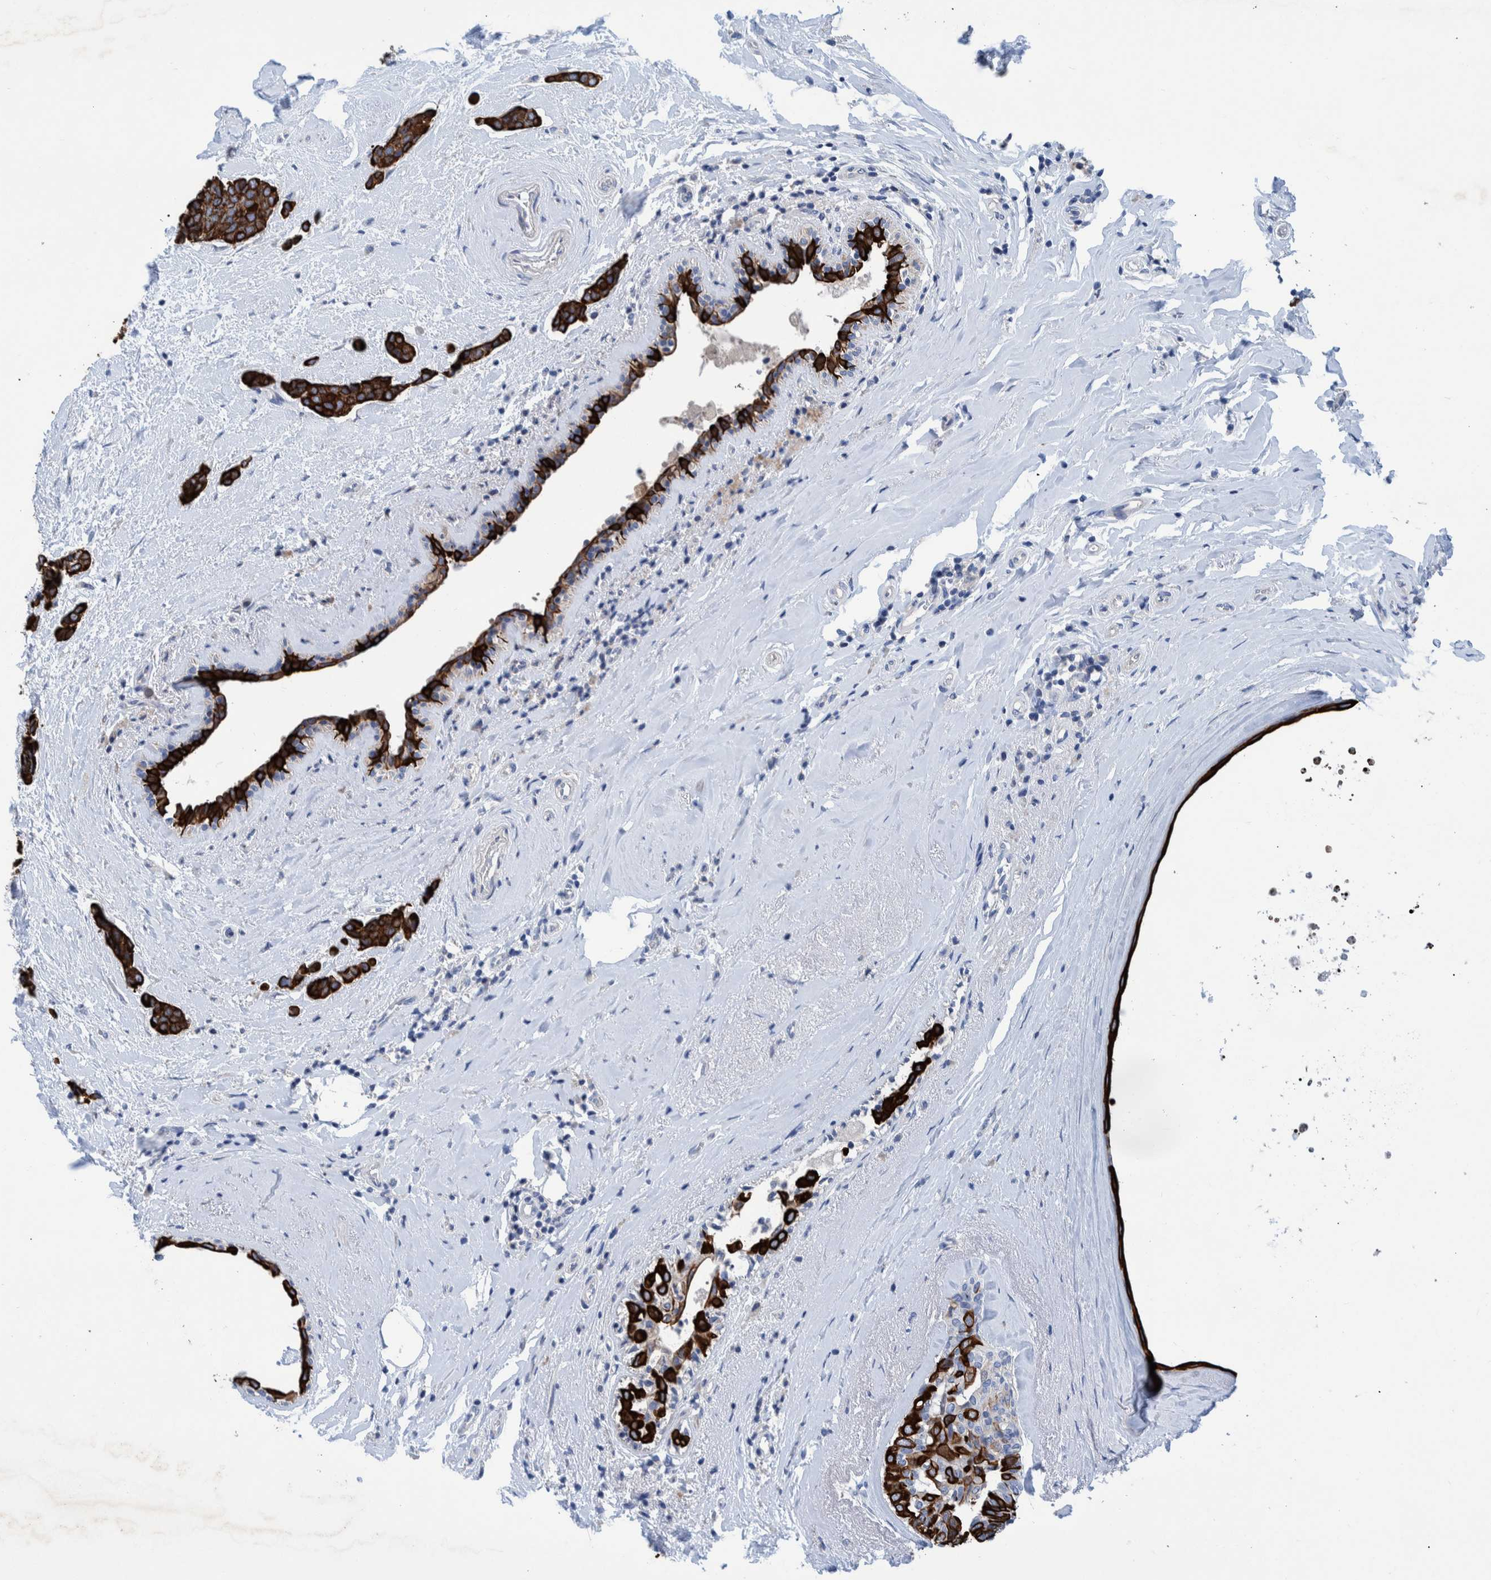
{"staining": {"intensity": "strong", "quantity": ">75%", "location": "cytoplasmic/membranous"}, "tissue": "breast cancer", "cell_type": "Tumor cells", "image_type": "cancer", "snomed": [{"axis": "morphology", "description": "Duct carcinoma"}, {"axis": "topography", "description": "Breast"}], "caption": "Tumor cells display high levels of strong cytoplasmic/membranous positivity in approximately >75% of cells in breast cancer (intraductal carcinoma).", "gene": "MKS1", "patient": {"sex": "female", "age": 55}}